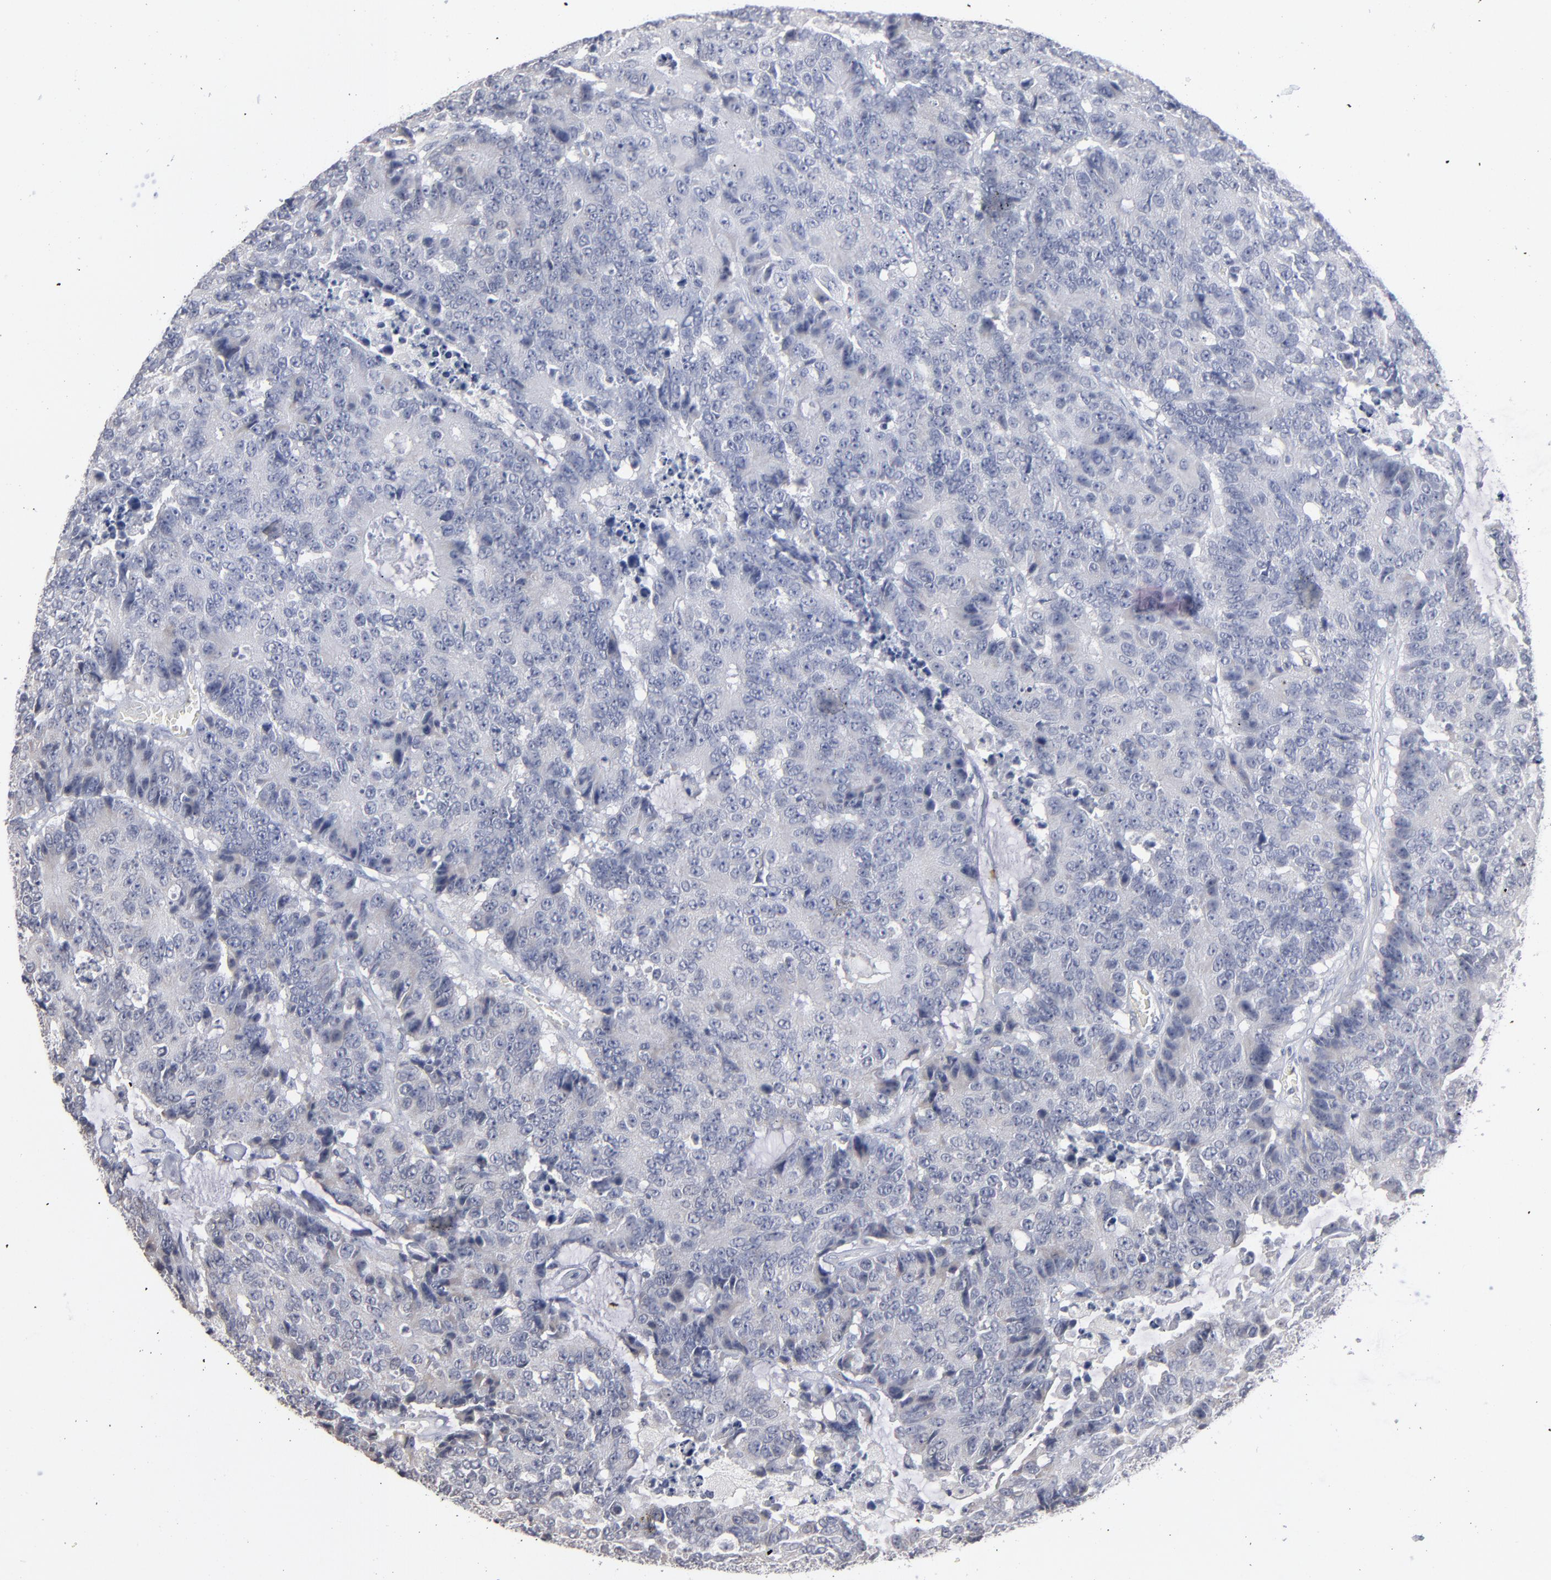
{"staining": {"intensity": "negative", "quantity": "none", "location": "none"}, "tissue": "colorectal cancer", "cell_type": "Tumor cells", "image_type": "cancer", "snomed": [{"axis": "morphology", "description": "Adenocarcinoma, NOS"}, {"axis": "topography", "description": "Colon"}], "caption": "Tumor cells are negative for brown protein staining in colorectal adenocarcinoma. (Immunohistochemistry (ihc), brightfield microscopy, high magnification).", "gene": "RPH3A", "patient": {"sex": "female", "age": 86}}